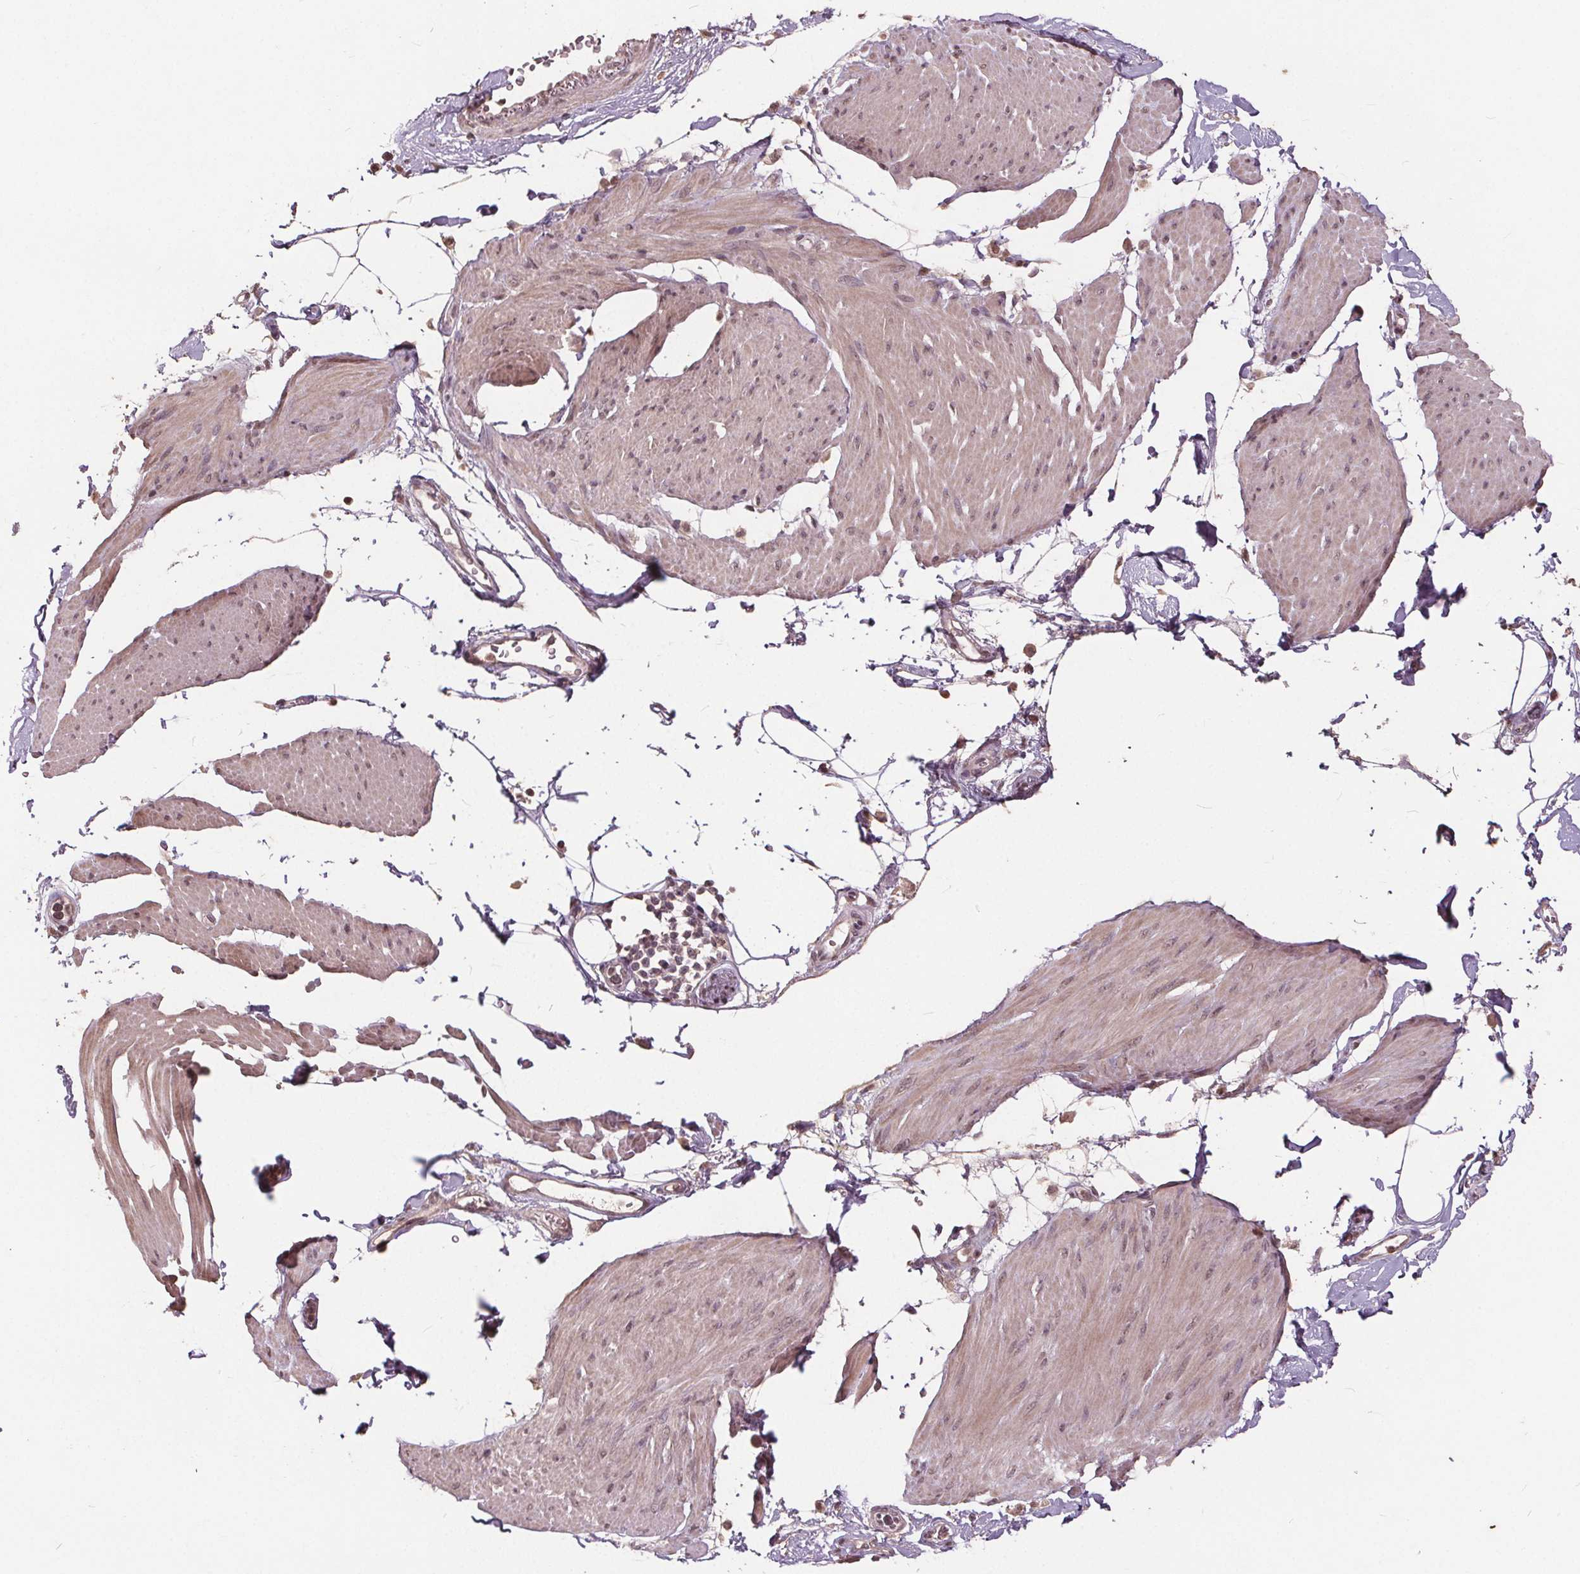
{"staining": {"intensity": "weak", "quantity": ">75%", "location": "cytoplasmic/membranous,nuclear"}, "tissue": "smooth muscle", "cell_type": "Smooth muscle cells", "image_type": "normal", "snomed": [{"axis": "morphology", "description": "Normal tissue, NOS"}, {"axis": "topography", "description": "Adipose tissue"}, {"axis": "topography", "description": "Smooth muscle"}, {"axis": "topography", "description": "Peripheral nerve tissue"}], "caption": "Human smooth muscle stained with a protein marker demonstrates weak staining in smooth muscle cells.", "gene": "DNMT3B", "patient": {"sex": "male", "age": 83}}